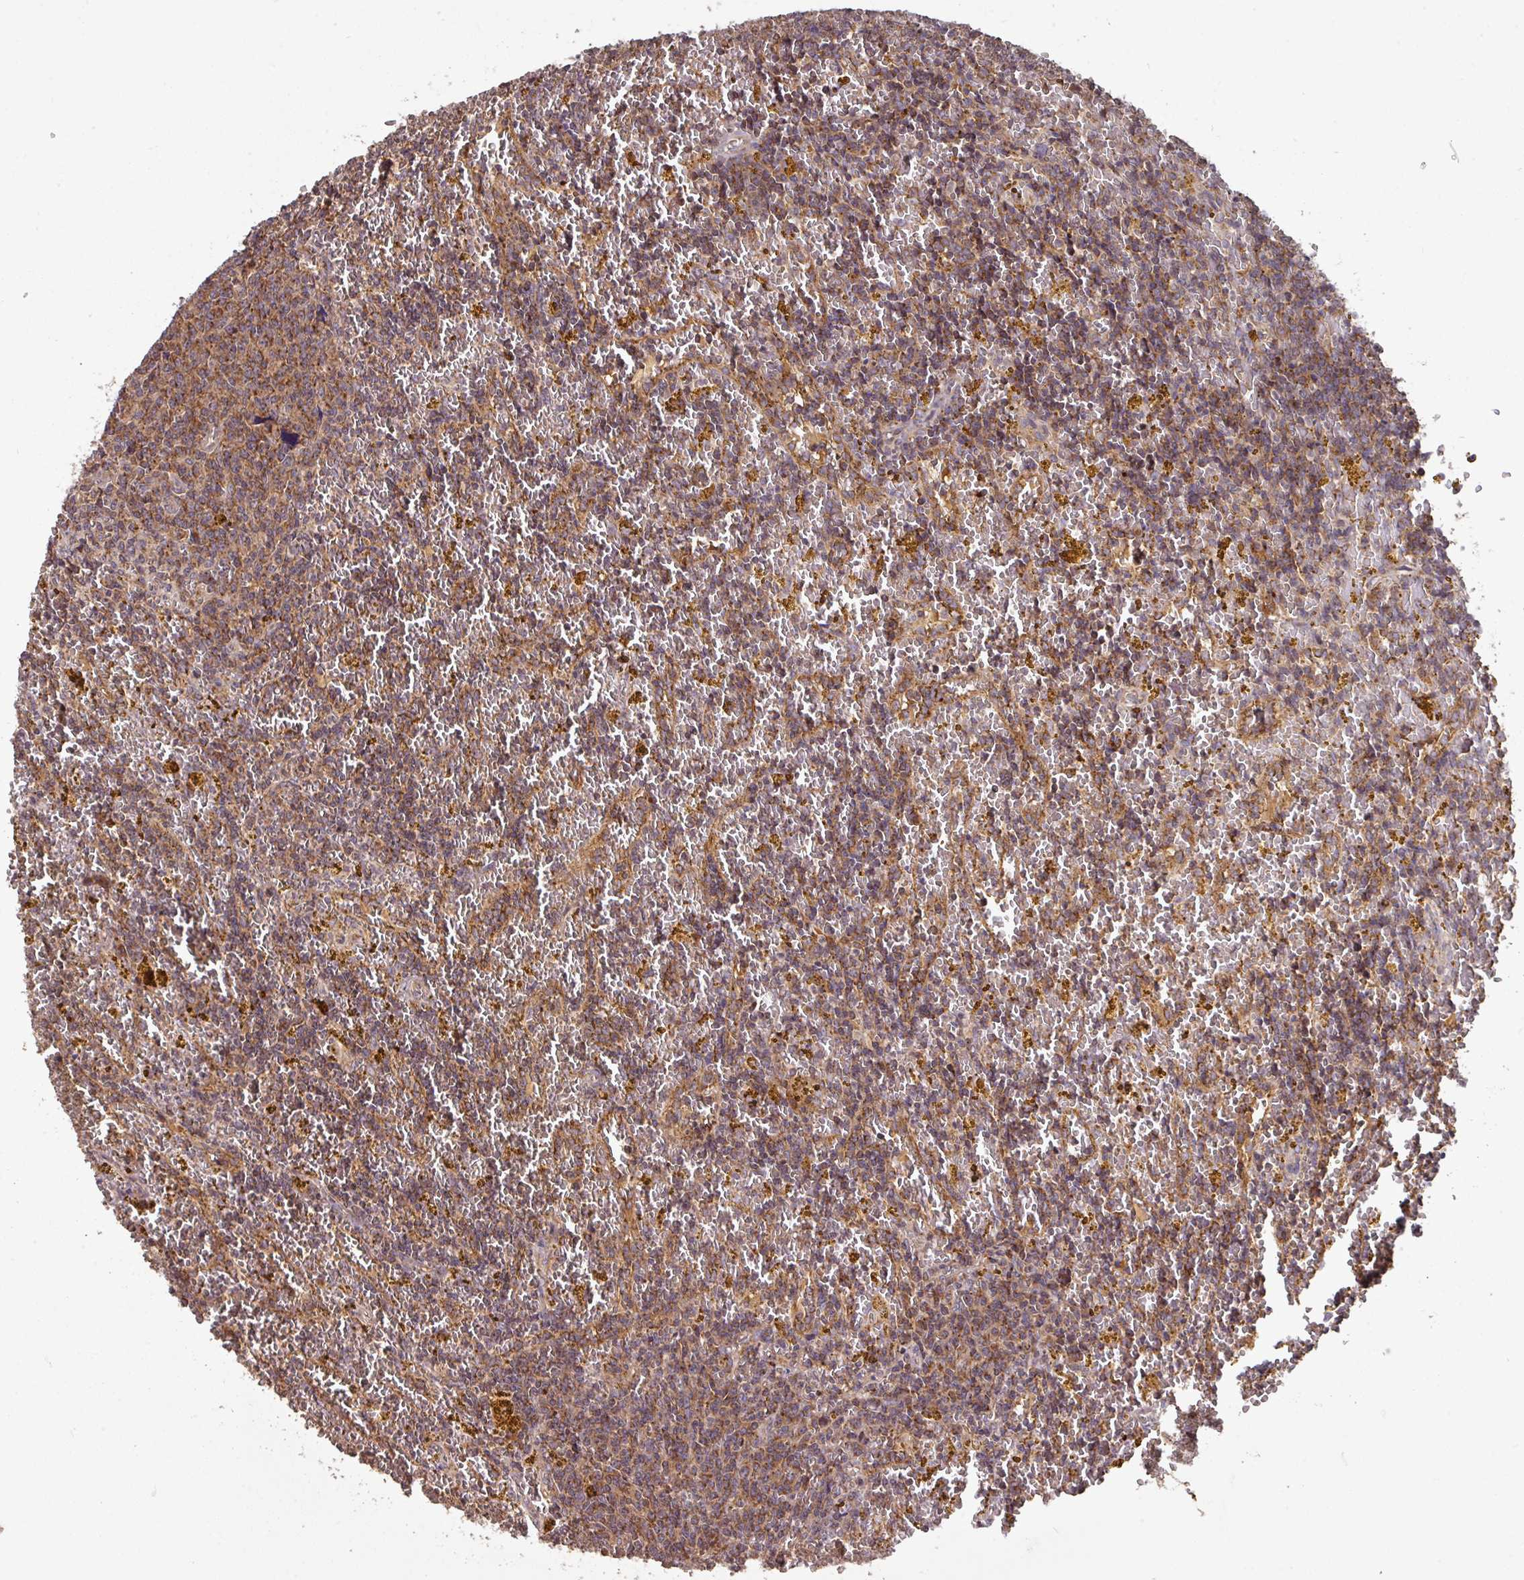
{"staining": {"intensity": "moderate", "quantity": ">75%", "location": "cytoplasmic/membranous"}, "tissue": "lymphoma", "cell_type": "Tumor cells", "image_type": "cancer", "snomed": [{"axis": "morphology", "description": "Malignant lymphoma, non-Hodgkin's type, Low grade"}, {"axis": "topography", "description": "Spleen"}, {"axis": "topography", "description": "Lymph node"}], "caption": "Immunohistochemical staining of lymphoma displays medium levels of moderate cytoplasmic/membranous protein staining in about >75% of tumor cells. (Brightfield microscopy of DAB IHC at high magnification).", "gene": "MRRF", "patient": {"sex": "female", "age": 66}}